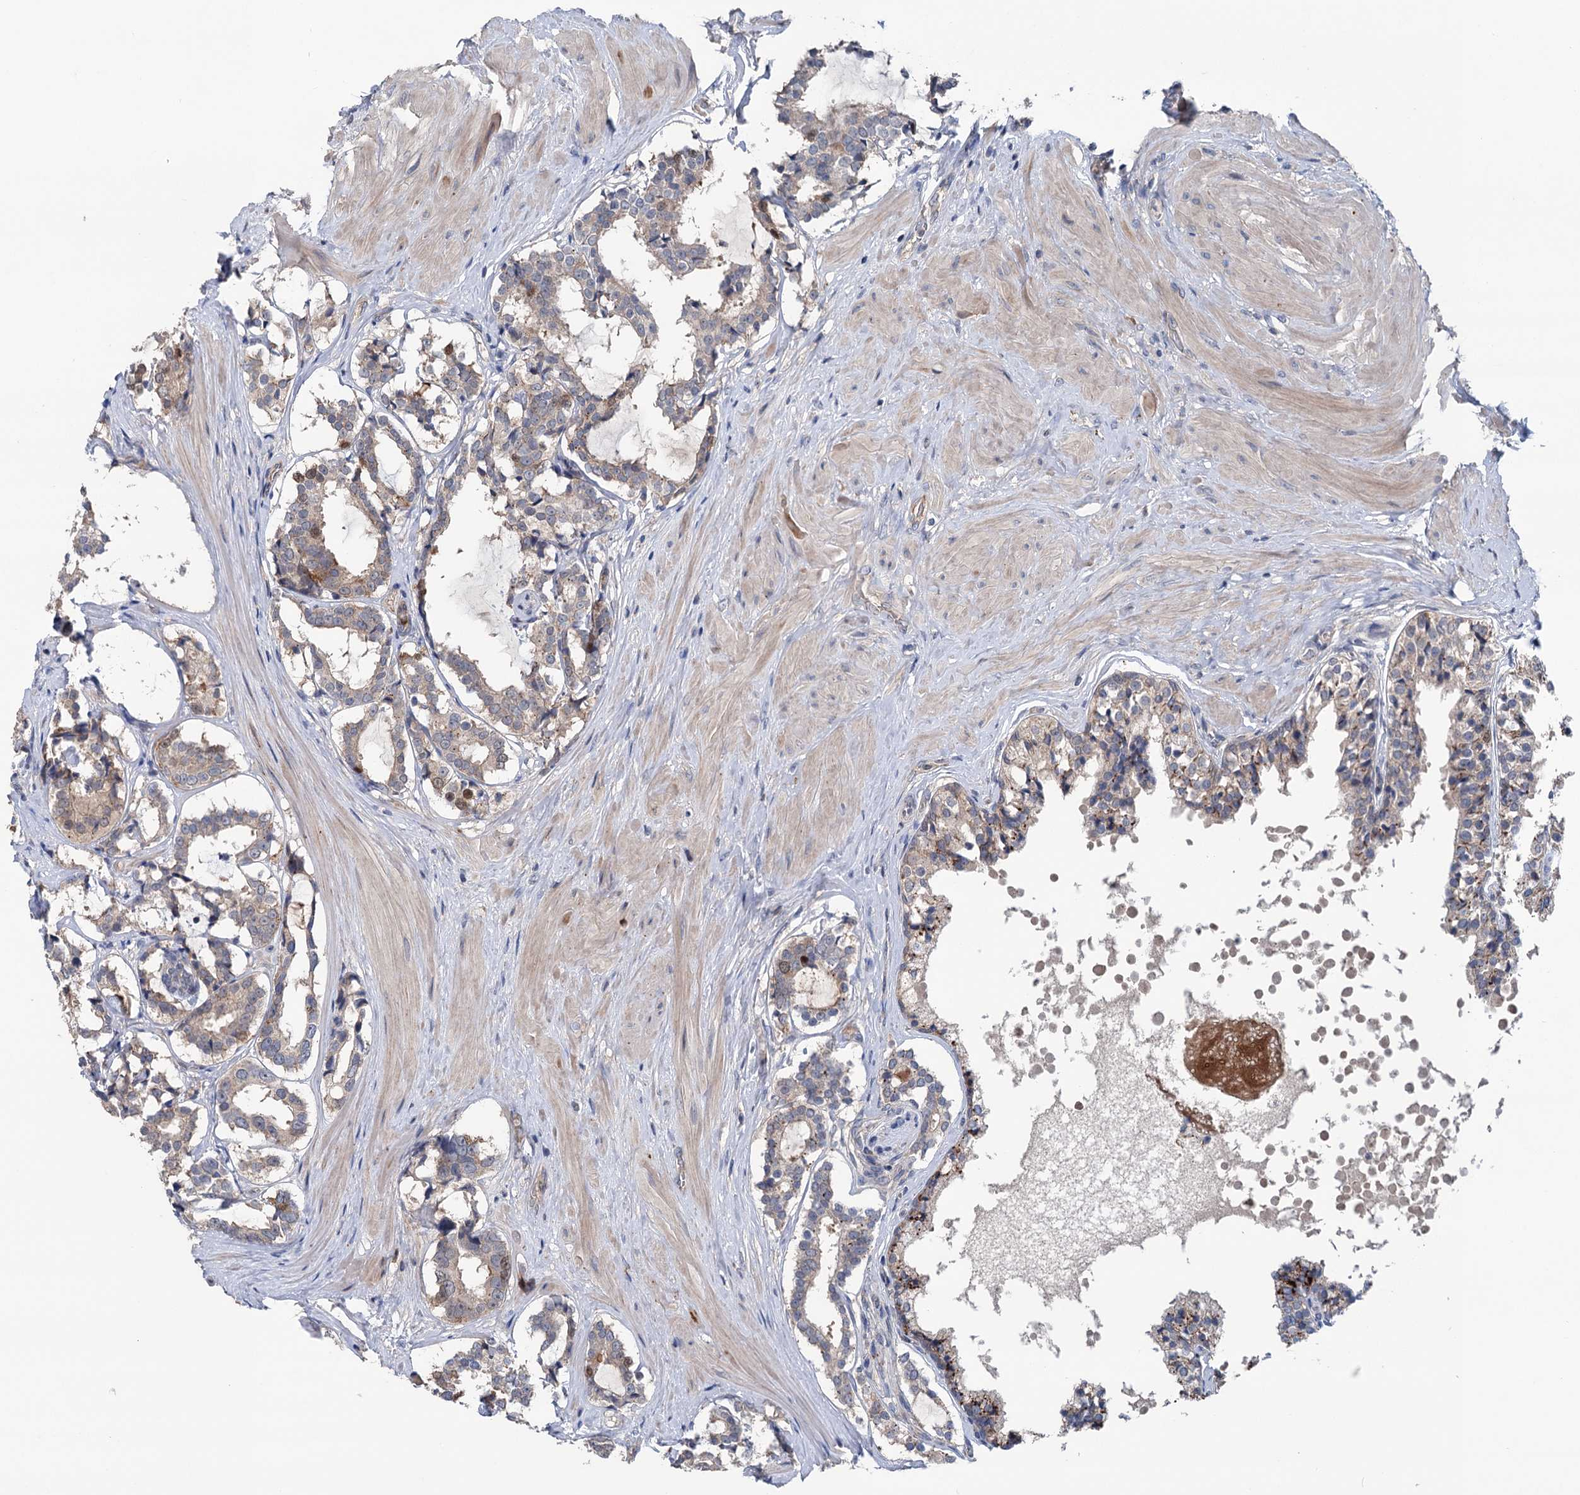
{"staining": {"intensity": "weak", "quantity": "25%-75%", "location": "cytoplasmic/membranous"}, "tissue": "prostate cancer", "cell_type": "Tumor cells", "image_type": "cancer", "snomed": [{"axis": "morphology", "description": "Adenocarcinoma, High grade"}, {"axis": "topography", "description": "Prostate"}], "caption": "DAB (3,3'-diaminobenzidine) immunohistochemical staining of human prostate cancer displays weak cytoplasmic/membranous protein expression in about 25%-75% of tumor cells. The protein is shown in brown color, while the nuclei are stained blue.", "gene": "NCAPD2", "patient": {"sex": "male", "age": 58}}